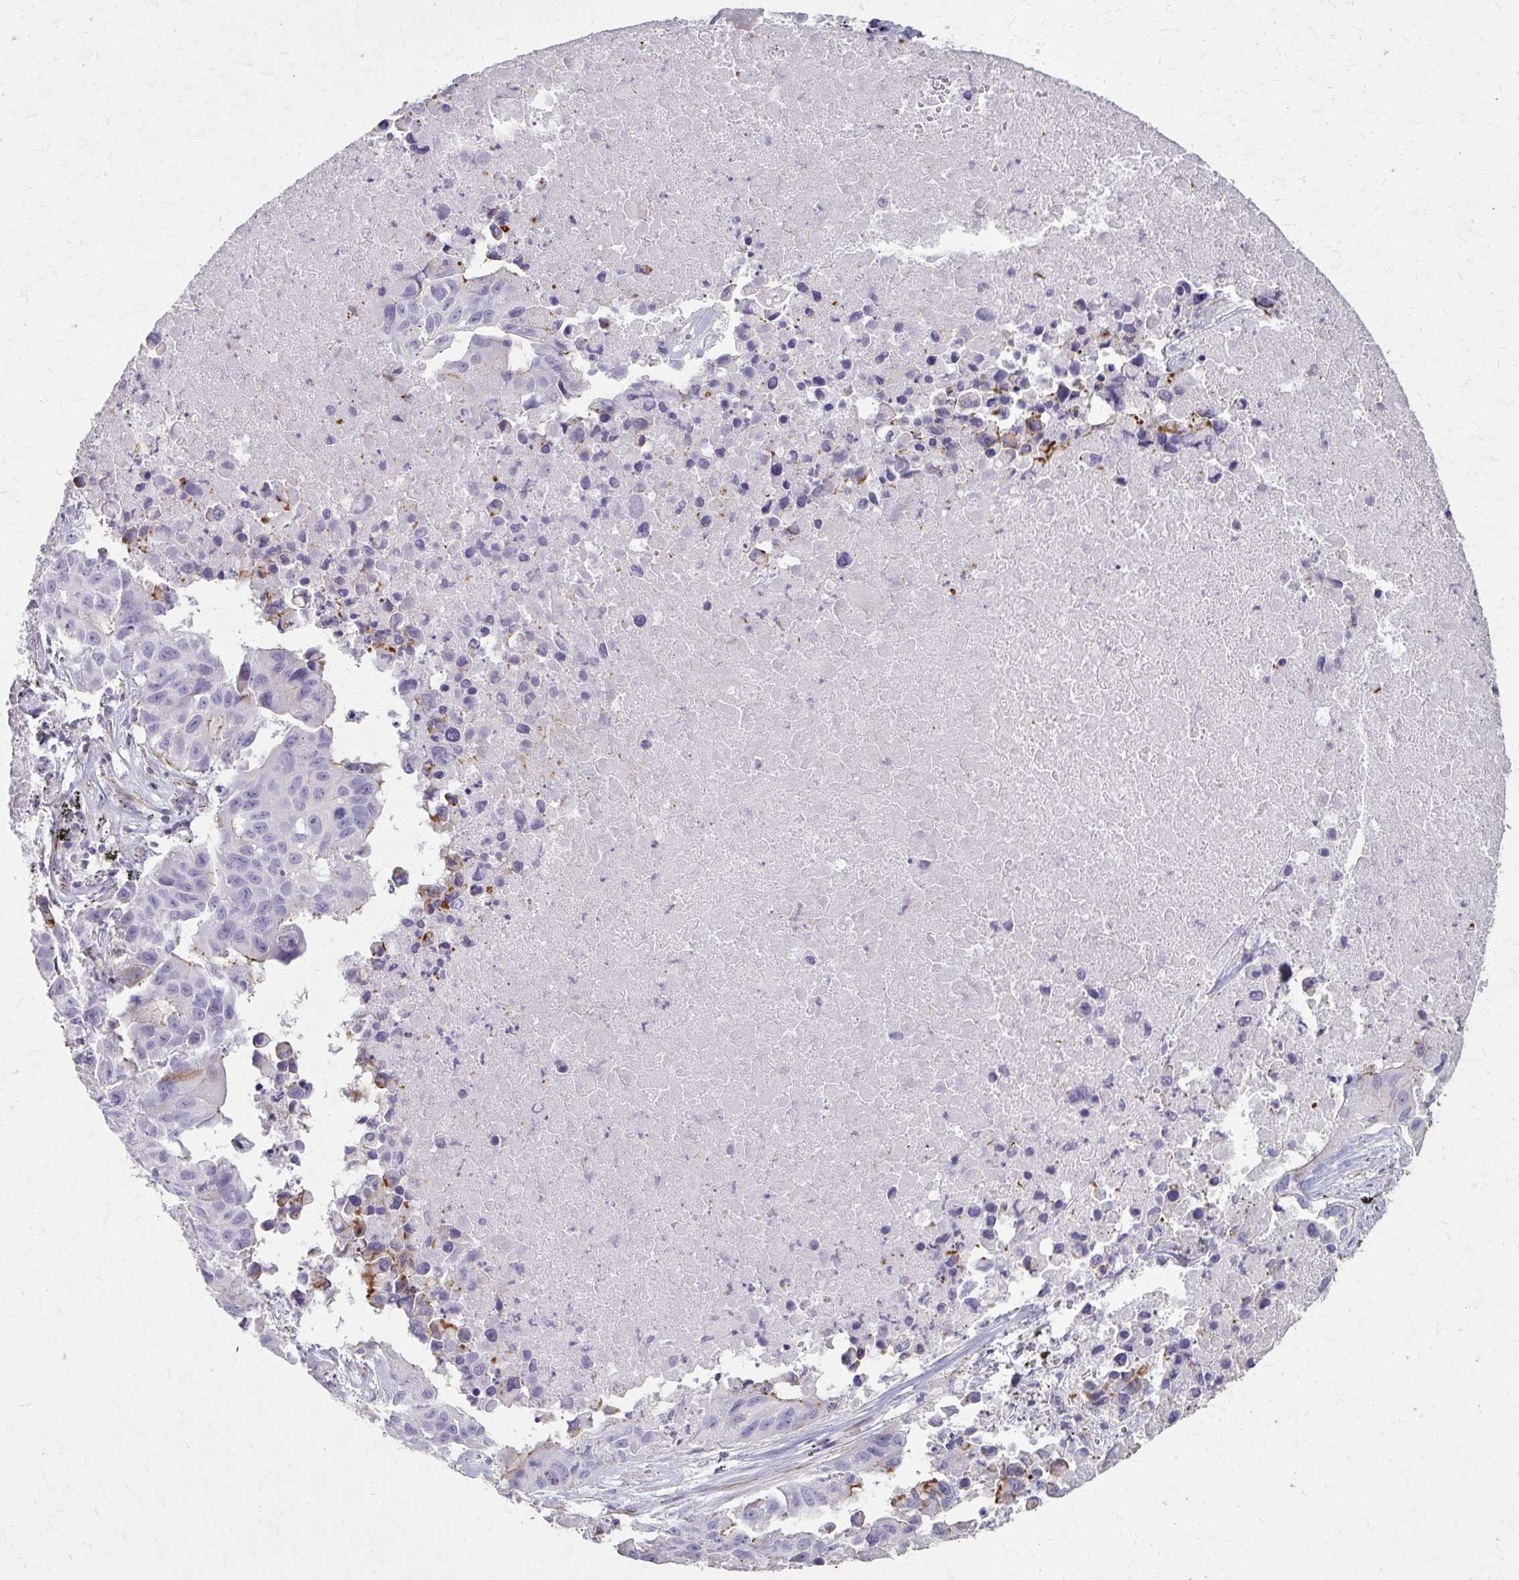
{"staining": {"intensity": "negative", "quantity": "none", "location": "none"}, "tissue": "lung cancer", "cell_type": "Tumor cells", "image_type": "cancer", "snomed": [{"axis": "morphology", "description": "Adenocarcinoma, NOS"}, {"axis": "topography", "description": "Lymph node"}, {"axis": "topography", "description": "Lung"}], "caption": "An immunohistochemistry (IHC) micrograph of lung adenocarcinoma is shown. There is no staining in tumor cells of lung adenocarcinoma.", "gene": "TENM4", "patient": {"sex": "male", "age": 64}}